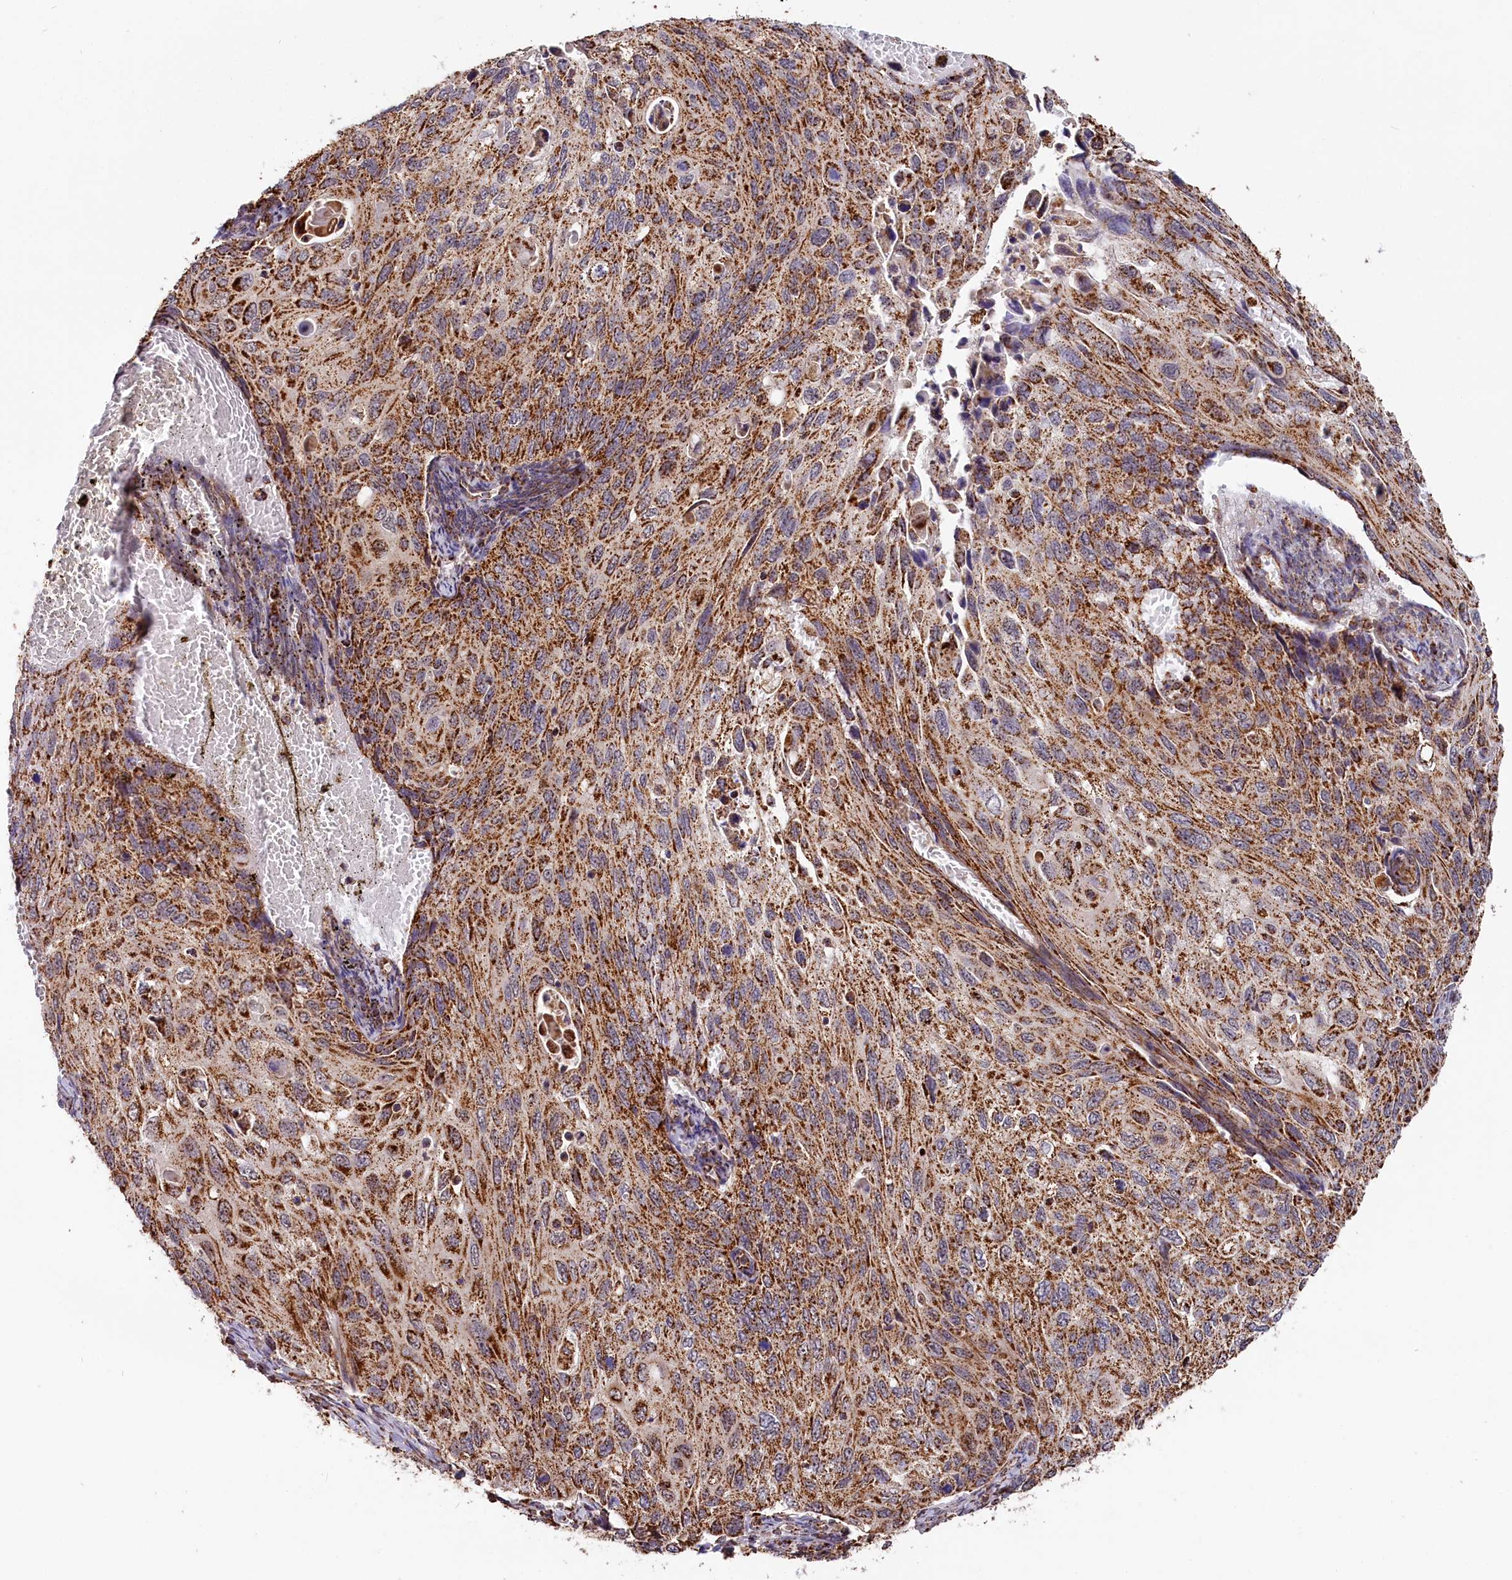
{"staining": {"intensity": "strong", "quantity": ">75%", "location": "cytoplasmic/membranous"}, "tissue": "cervical cancer", "cell_type": "Tumor cells", "image_type": "cancer", "snomed": [{"axis": "morphology", "description": "Squamous cell carcinoma, NOS"}, {"axis": "topography", "description": "Cervix"}], "caption": "High-magnification brightfield microscopy of cervical squamous cell carcinoma stained with DAB (3,3'-diaminobenzidine) (brown) and counterstained with hematoxylin (blue). tumor cells exhibit strong cytoplasmic/membranous staining is identified in about>75% of cells.", "gene": "MACROD1", "patient": {"sex": "female", "age": 70}}